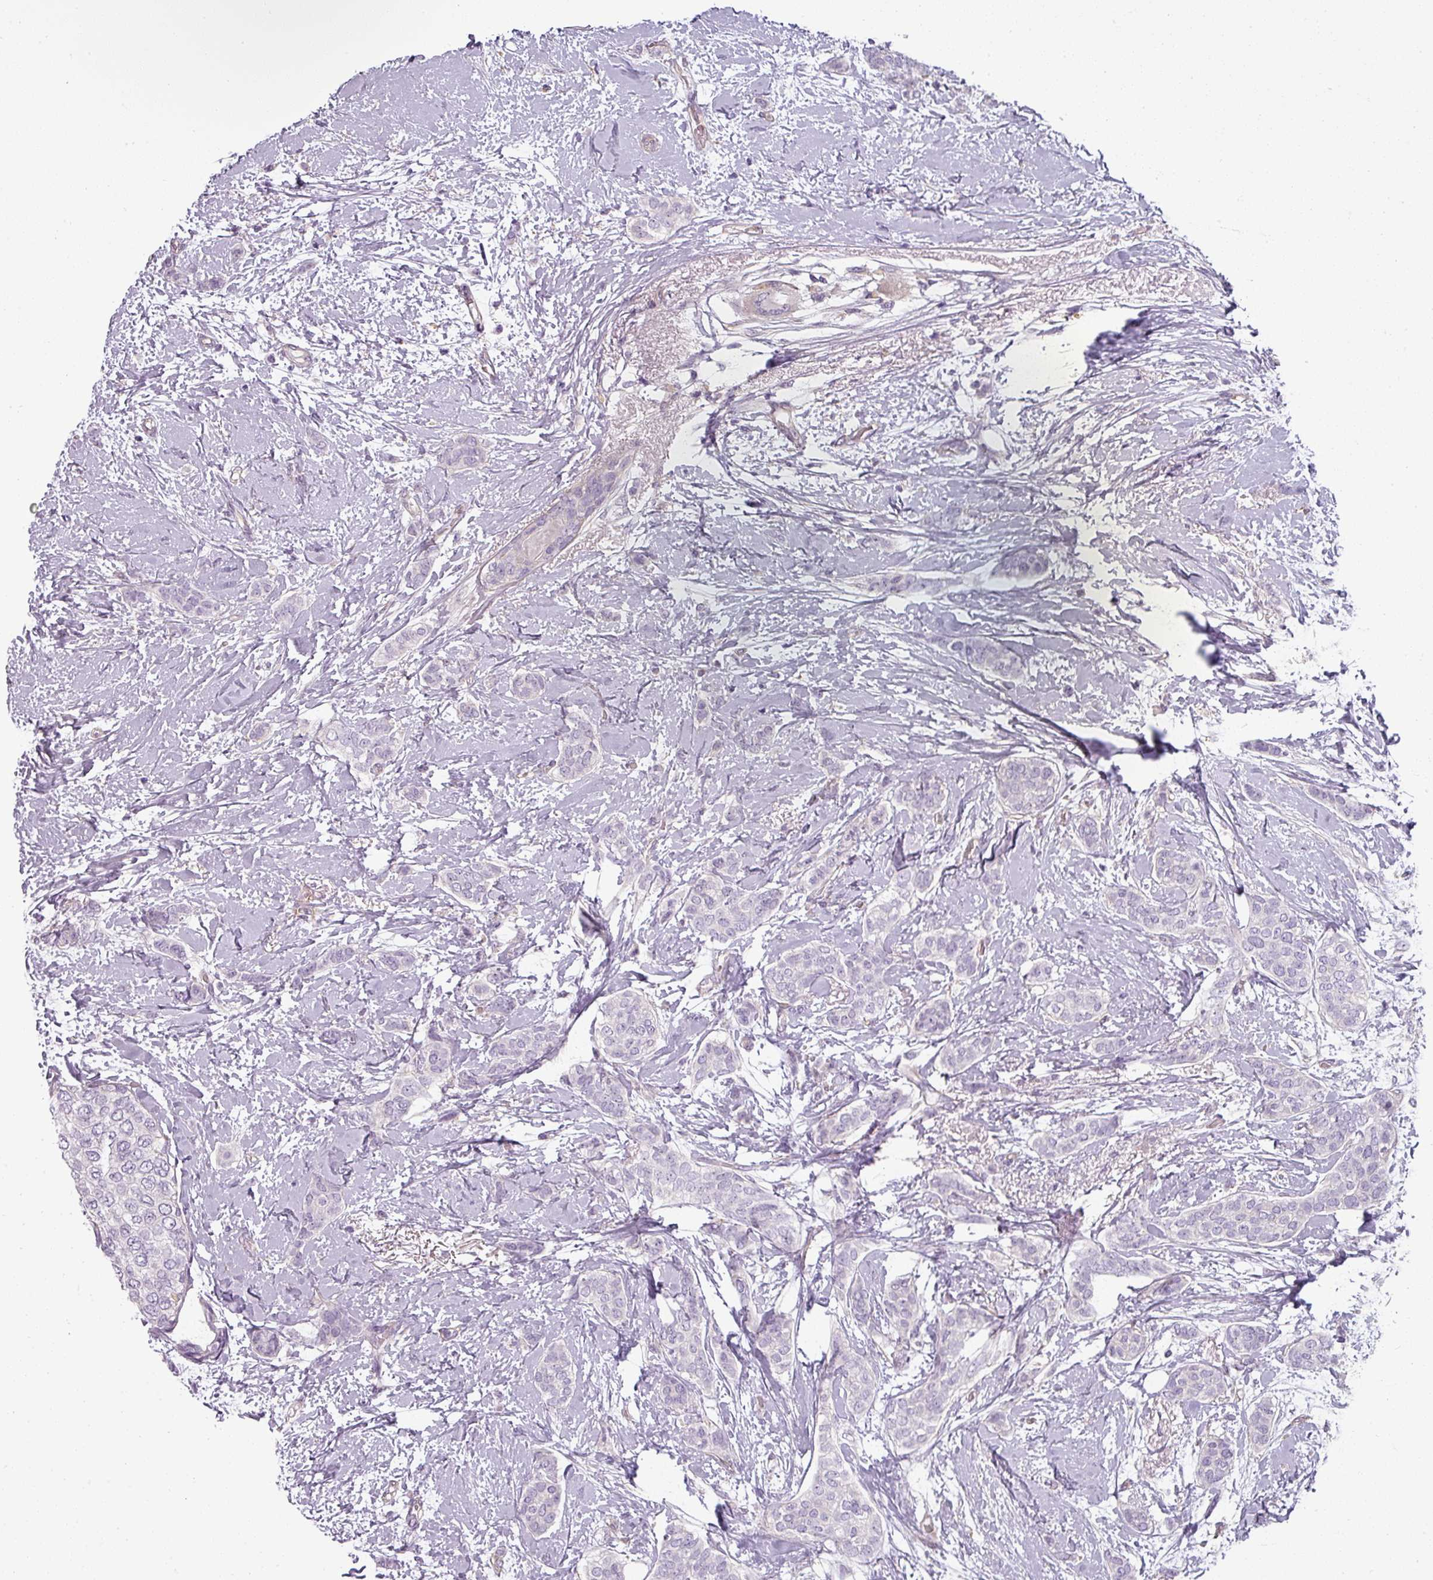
{"staining": {"intensity": "negative", "quantity": "none", "location": "none"}, "tissue": "breast cancer", "cell_type": "Tumor cells", "image_type": "cancer", "snomed": [{"axis": "morphology", "description": "Duct carcinoma"}, {"axis": "topography", "description": "Breast"}], "caption": "Immunohistochemistry (IHC) of human breast cancer displays no staining in tumor cells.", "gene": "ASB1", "patient": {"sex": "female", "age": 72}}